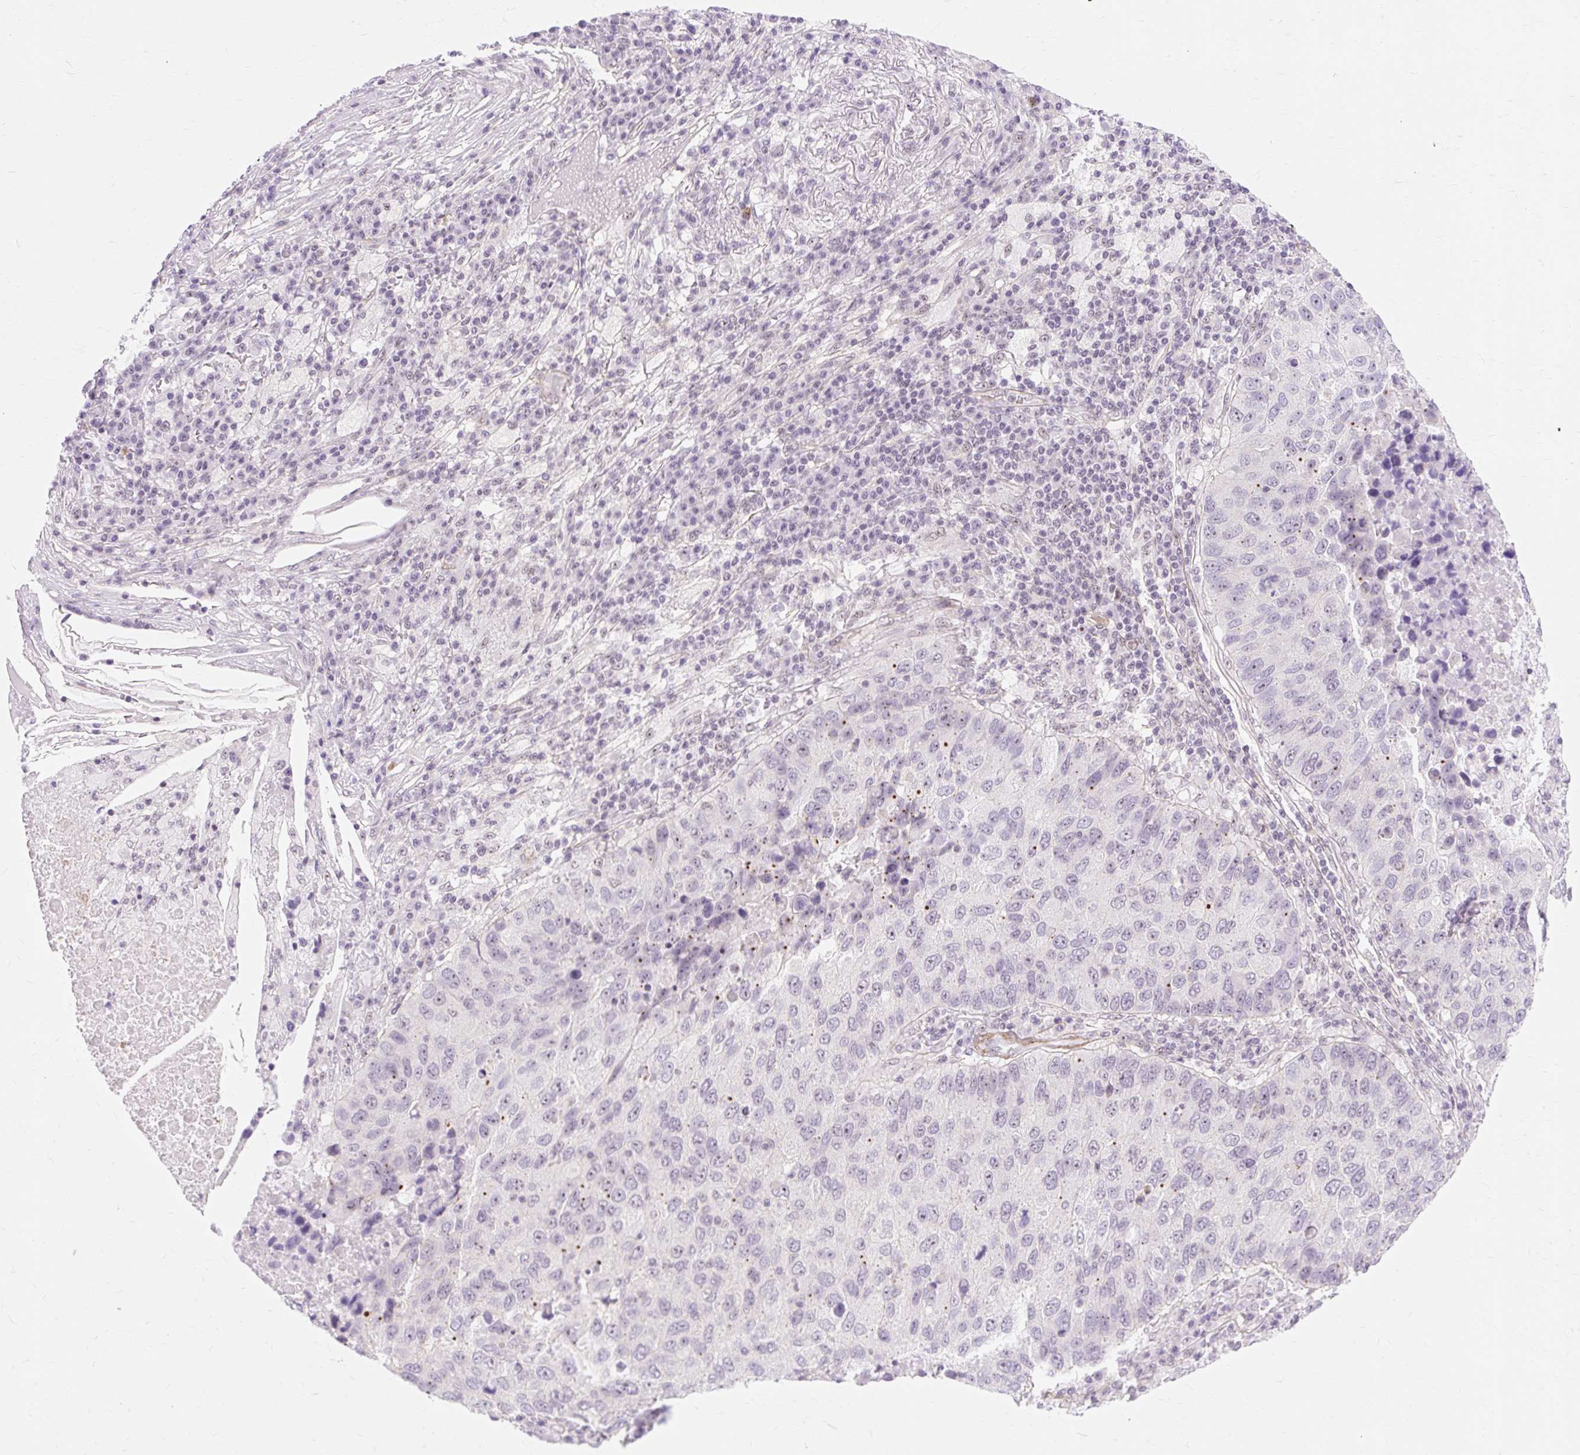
{"staining": {"intensity": "weak", "quantity": "<25%", "location": "nuclear"}, "tissue": "lung cancer", "cell_type": "Tumor cells", "image_type": "cancer", "snomed": [{"axis": "morphology", "description": "Squamous cell carcinoma, NOS"}, {"axis": "topography", "description": "Lung"}], "caption": "Tumor cells are negative for brown protein staining in lung cancer.", "gene": "OBP2A", "patient": {"sex": "male", "age": 73}}